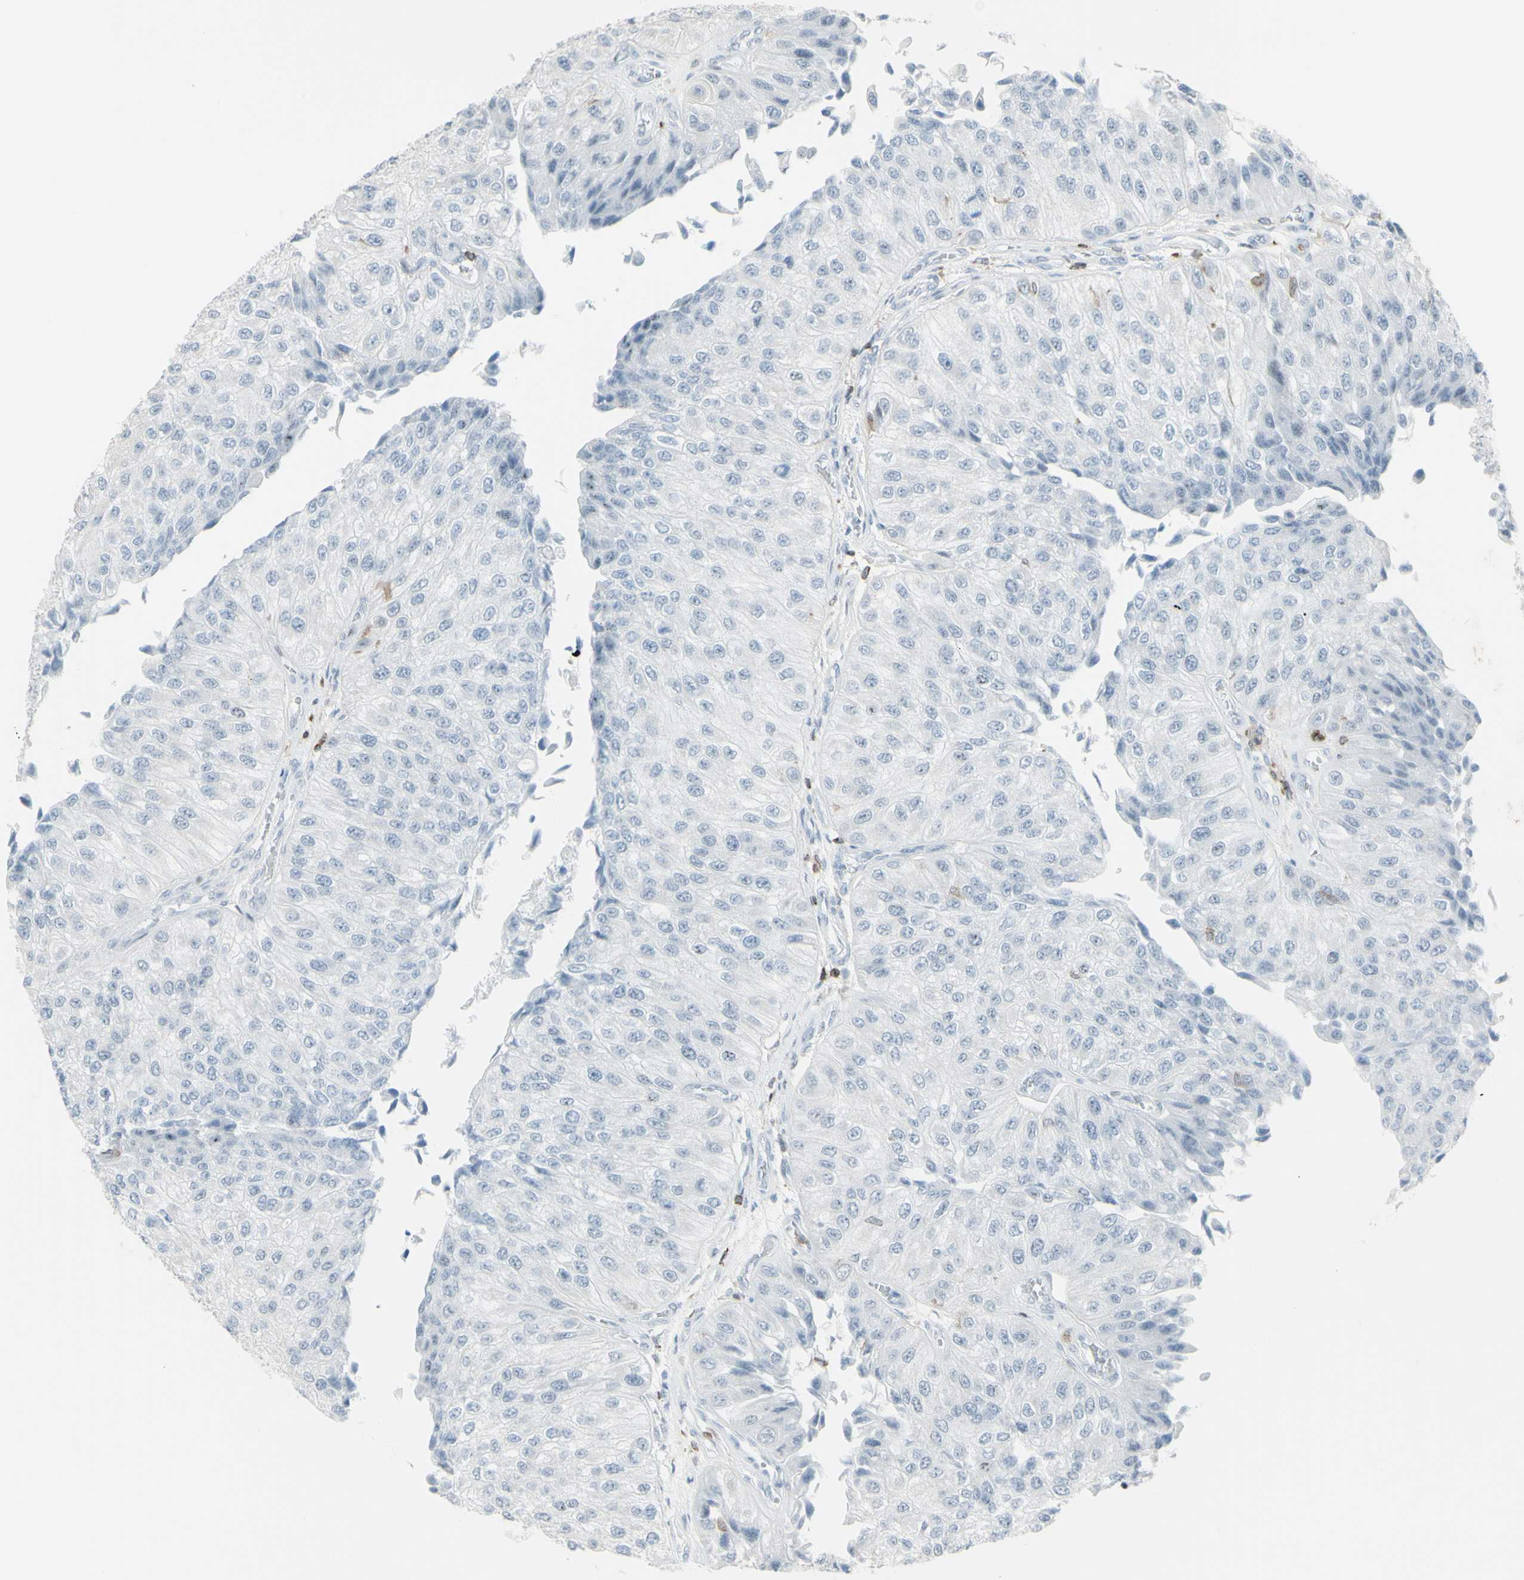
{"staining": {"intensity": "negative", "quantity": "none", "location": "none"}, "tissue": "urothelial cancer", "cell_type": "Tumor cells", "image_type": "cancer", "snomed": [{"axis": "morphology", "description": "Urothelial carcinoma, High grade"}, {"axis": "topography", "description": "Kidney"}, {"axis": "topography", "description": "Urinary bladder"}], "caption": "DAB immunohistochemical staining of urothelial cancer displays no significant expression in tumor cells.", "gene": "NRG1", "patient": {"sex": "male", "age": 77}}